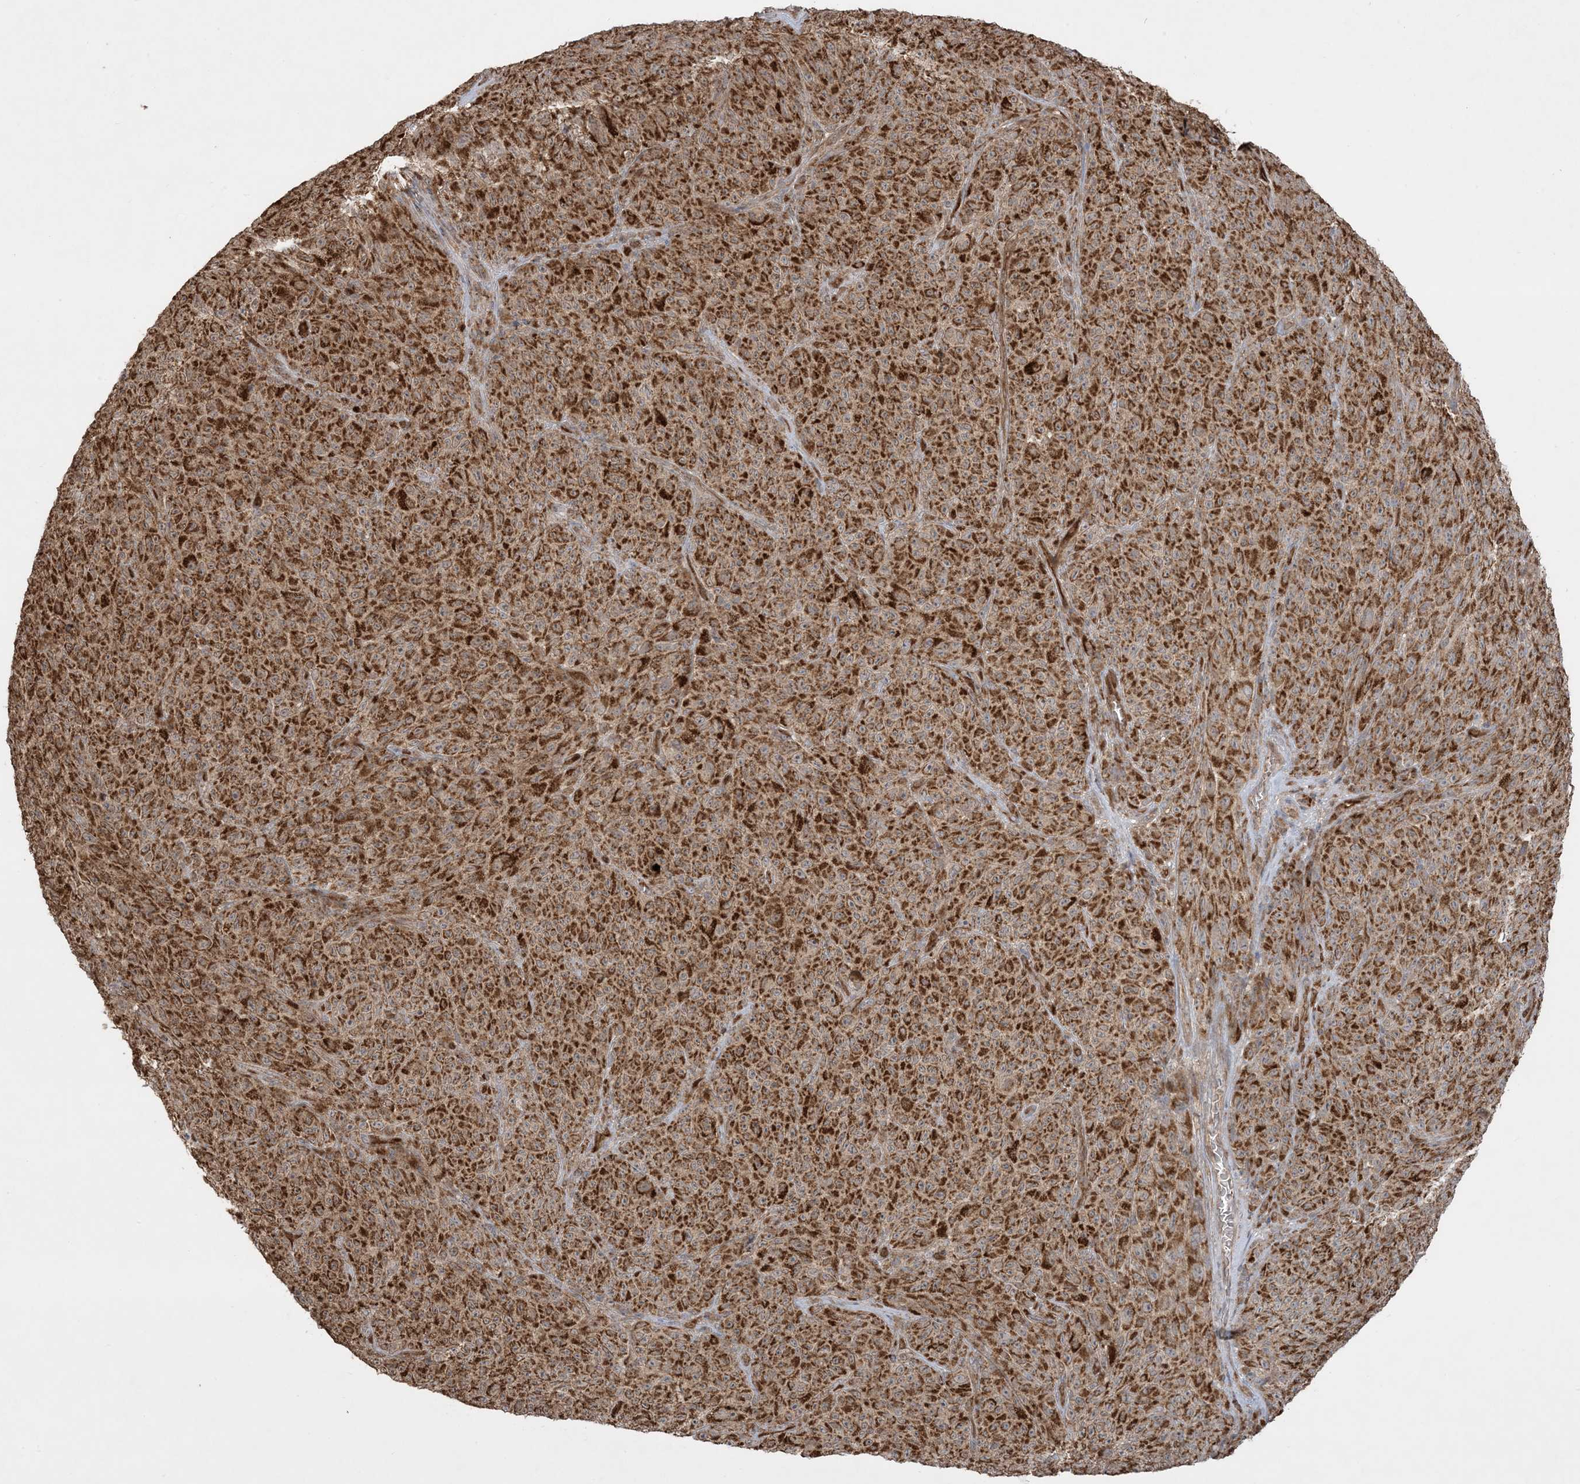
{"staining": {"intensity": "moderate", "quantity": ">75%", "location": "cytoplasmic/membranous"}, "tissue": "melanoma", "cell_type": "Tumor cells", "image_type": "cancer", "snomed": [{"axis": "morphology", "description": "Malignant melanoma, NOS"}, {"axis": "topography", "description": "Skin"}], "caption": "Moderate cytoplasmic/membranous protein staining is identified in about >75% of tumor cells in melanoma. Immunohistochemistry (ihc) stains the protein in brown and the nuclei are stained blue.", "gene": "PPM1F", "patient": {"sex": "female", "age": 82}}